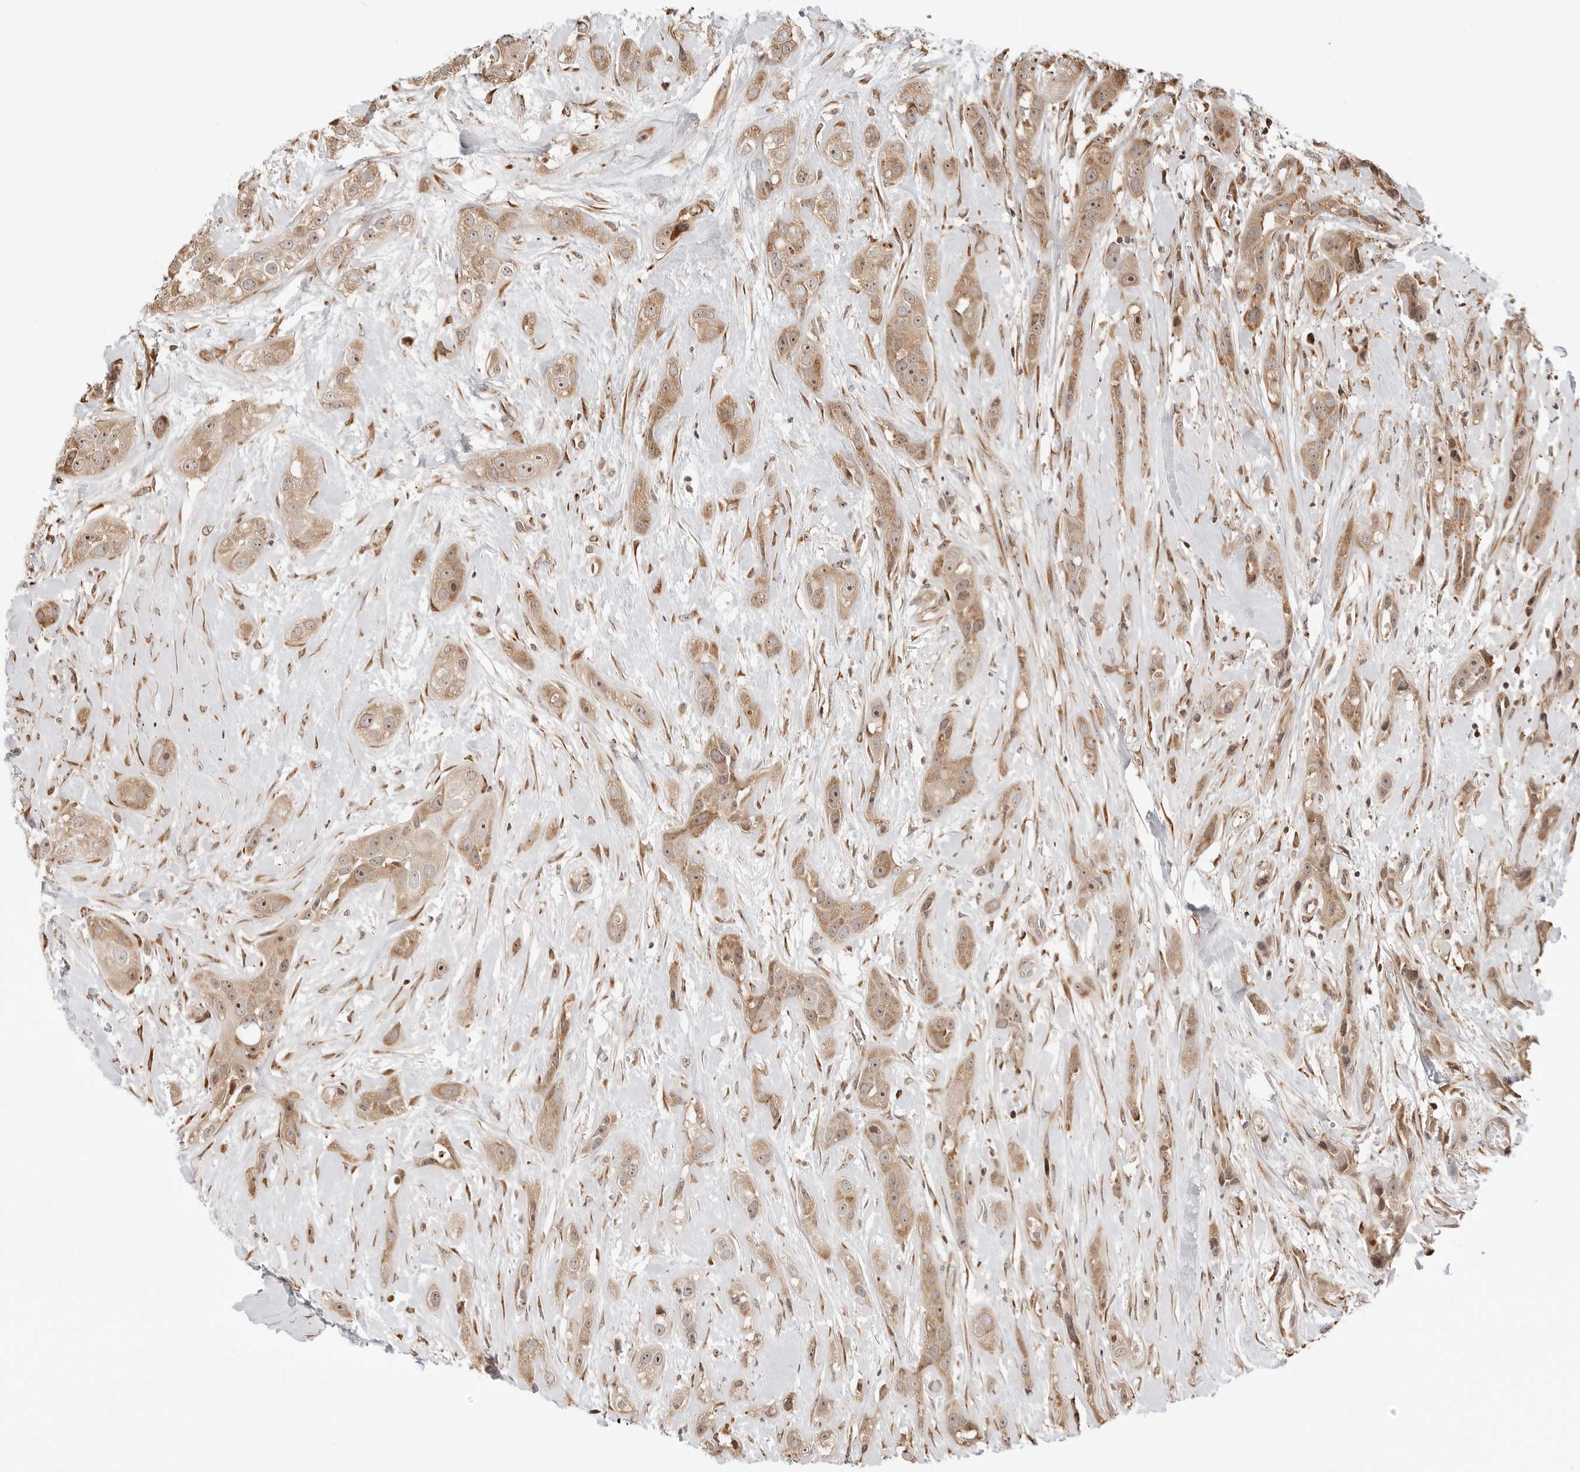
{"staining": {"intensity": "moderate", "quantity": ">75%", "location": "cytoplasmic/membranous,nuclear"}, "tissue": "head and neck cancer", "cell_type": "Tumor cells", "image_type": "cancer", "snomed": [{"axis": "morphology", "description": "Normal tissue, NOS"}, {"axis": "morphology", "description": "Squamous cell carcinoma, NOS"}, {"axis": "topography", "description": "Skeletal muscle"}, {"axis": "topography", "description": "Head-Neck"}], "caption": "Head and neck squamous cell carcinoma stained with IHC displays moderate cytoplasmic/membranous and nuclear expression in about >75% of tumor cells.", "gene": "FKBP14", "patient": {"sex": "male", "age": 51}}